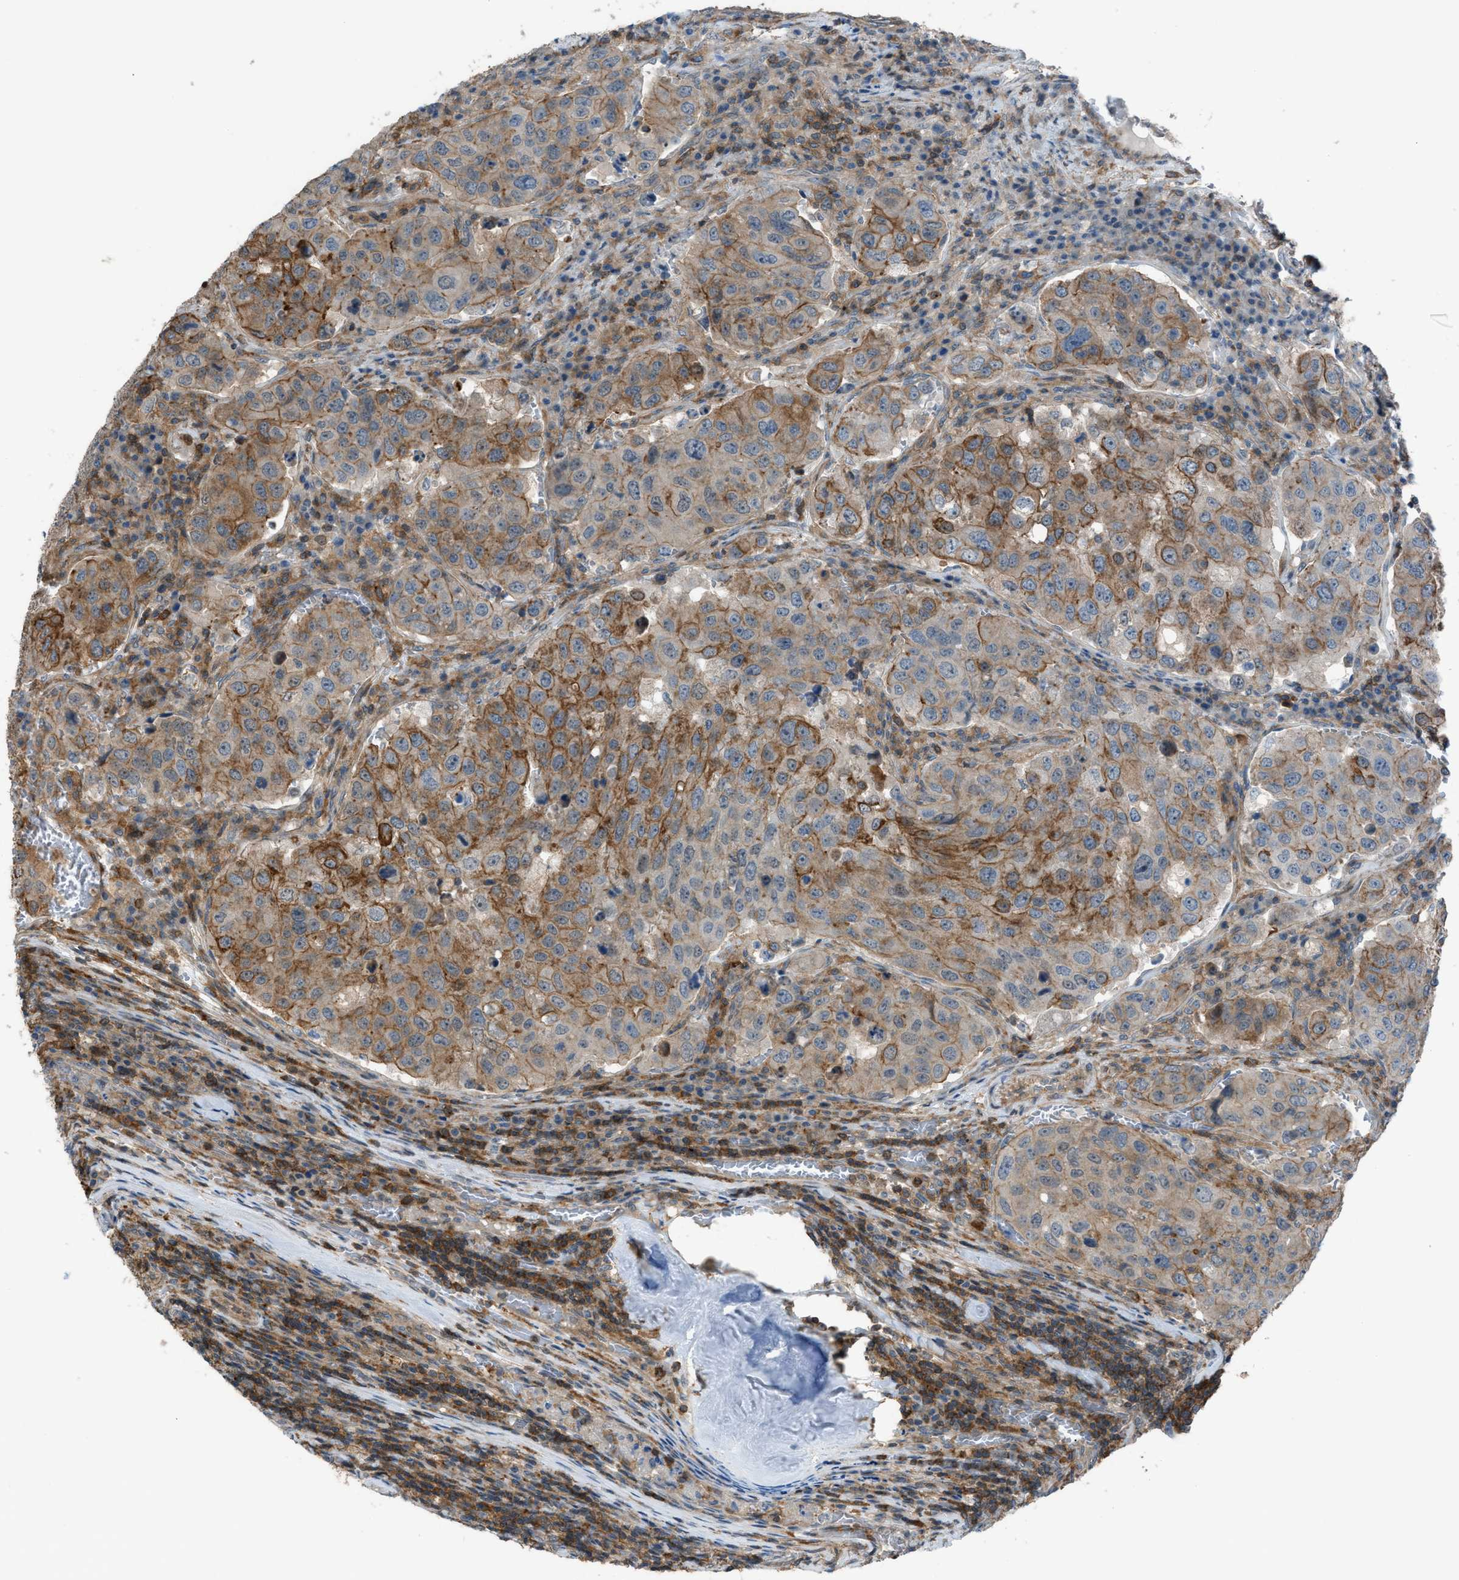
{"staining": {"intensity": "moderate", "quantity": ">75%", "location": "cytoplasmic/membranous"}, "tissue": "urothelial cancer", "cell_type": "Tumor cells", "image_type": "cancer", "snomed": [{"axis": "morphology", "description": "Urothelial carcinoma, High grade"}, {"axis": "topography", "description": "Lymph node"}, {"axis": "topography", "description": "Urinary bladder"}], "caption": "Tumor cells show medium levels of moderate cytoplasmic/membranous expression in about >75% of cells in urothelial cancer.", "gene": "DYRK1A", "patient": {"sex": "male", "age": 51}}